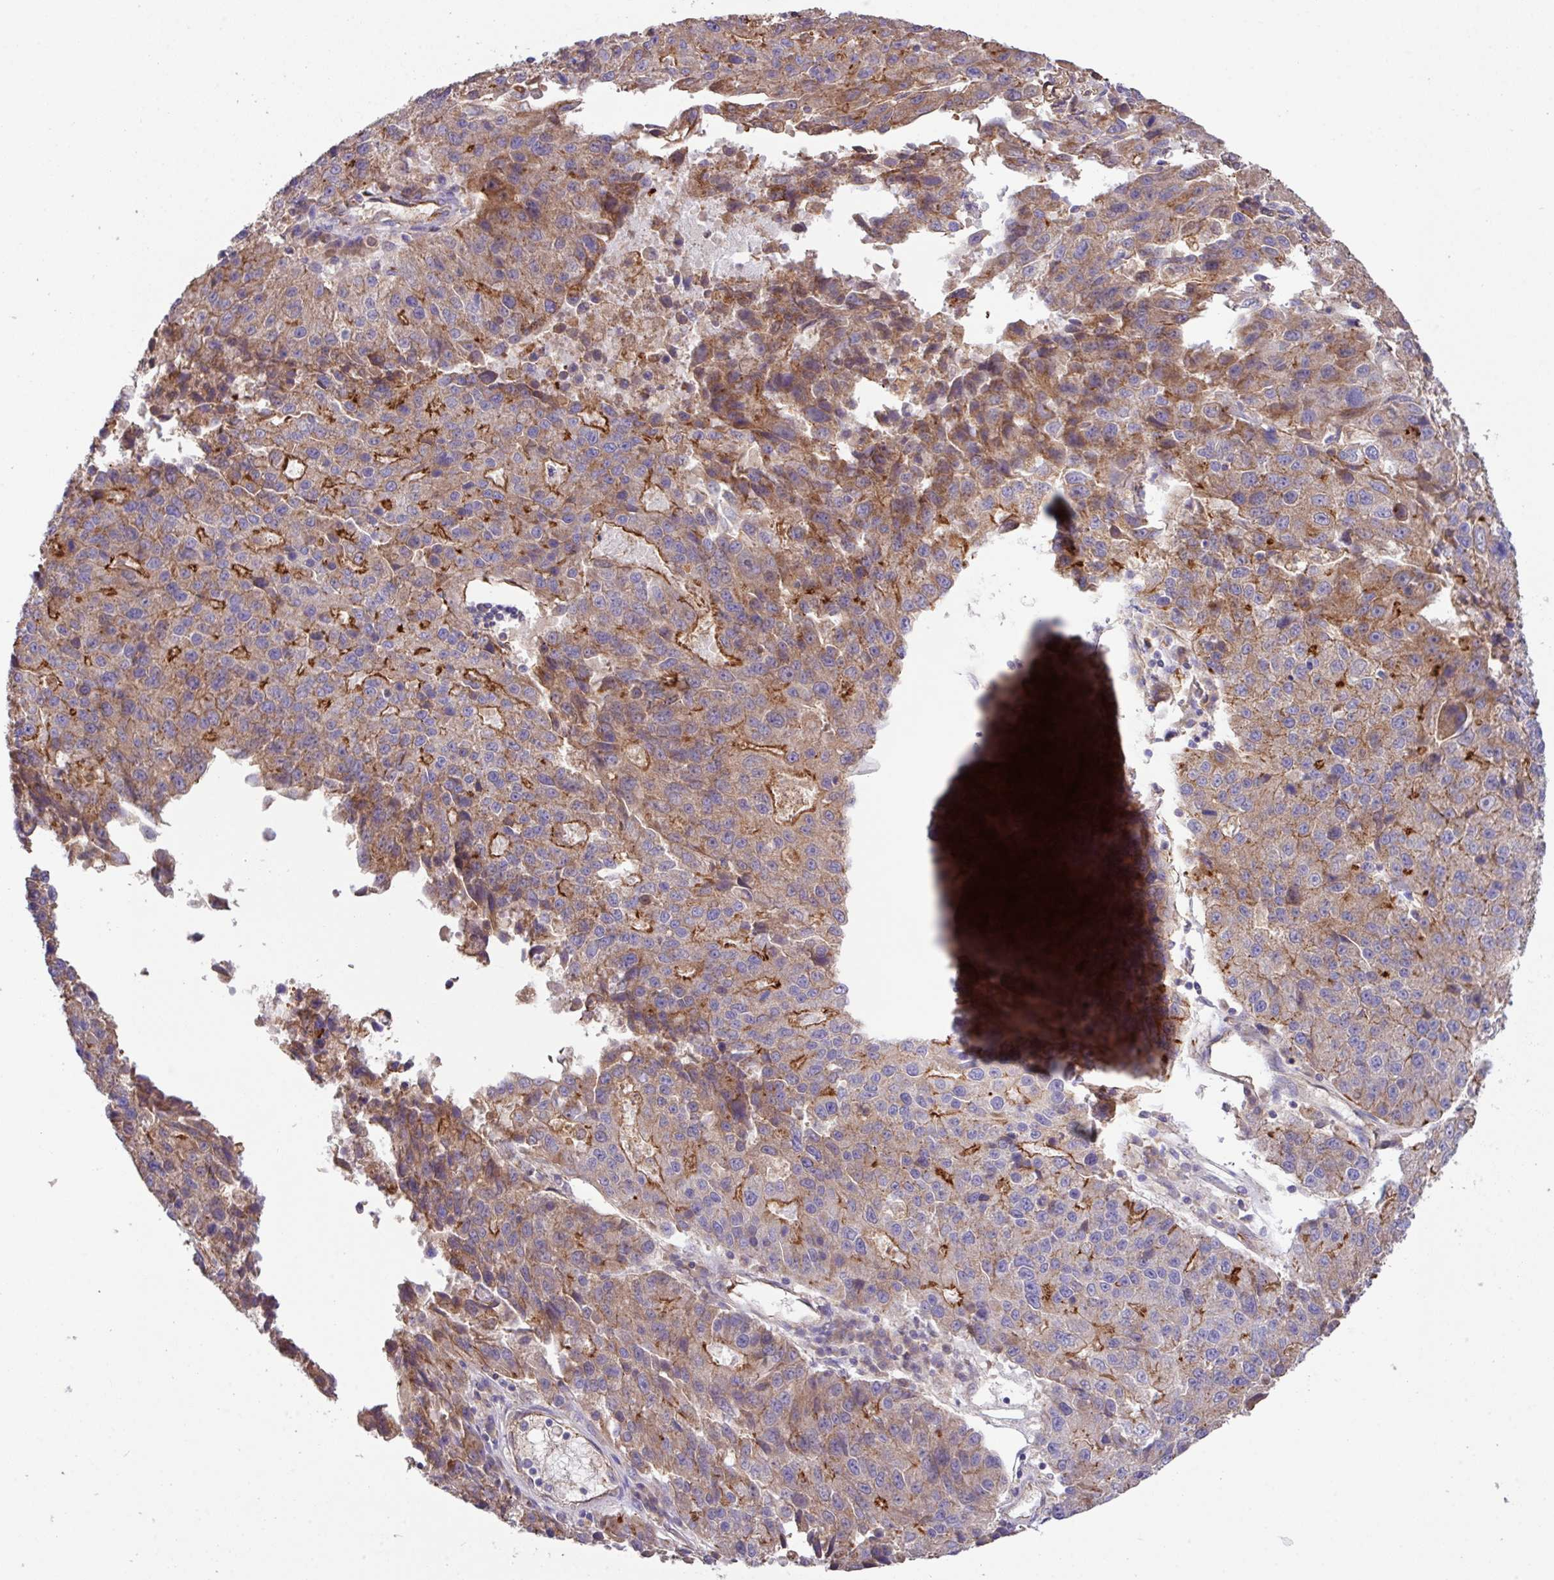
{"staining": {"intensity": "moderate", "quantity": ">75%", "location": "cytoplasmic/membranous"}, "tissue": "stomach cancer", "cell_type": "Tumor cells", "image_type": "cancer", "snomed": [{"axis": "morphology", "description": "Adenocarcinoma, NOS"}, {"axis": "topography", "description": "Stomach"}], "caption": "Moderate cytoplasmic/membranous expression is identified in about >75% of tumor cells in stomach cancer. Nuclei are stained in blue.", "gene": "LRRC53", "patient": {"sex": "male", "age": 71}}